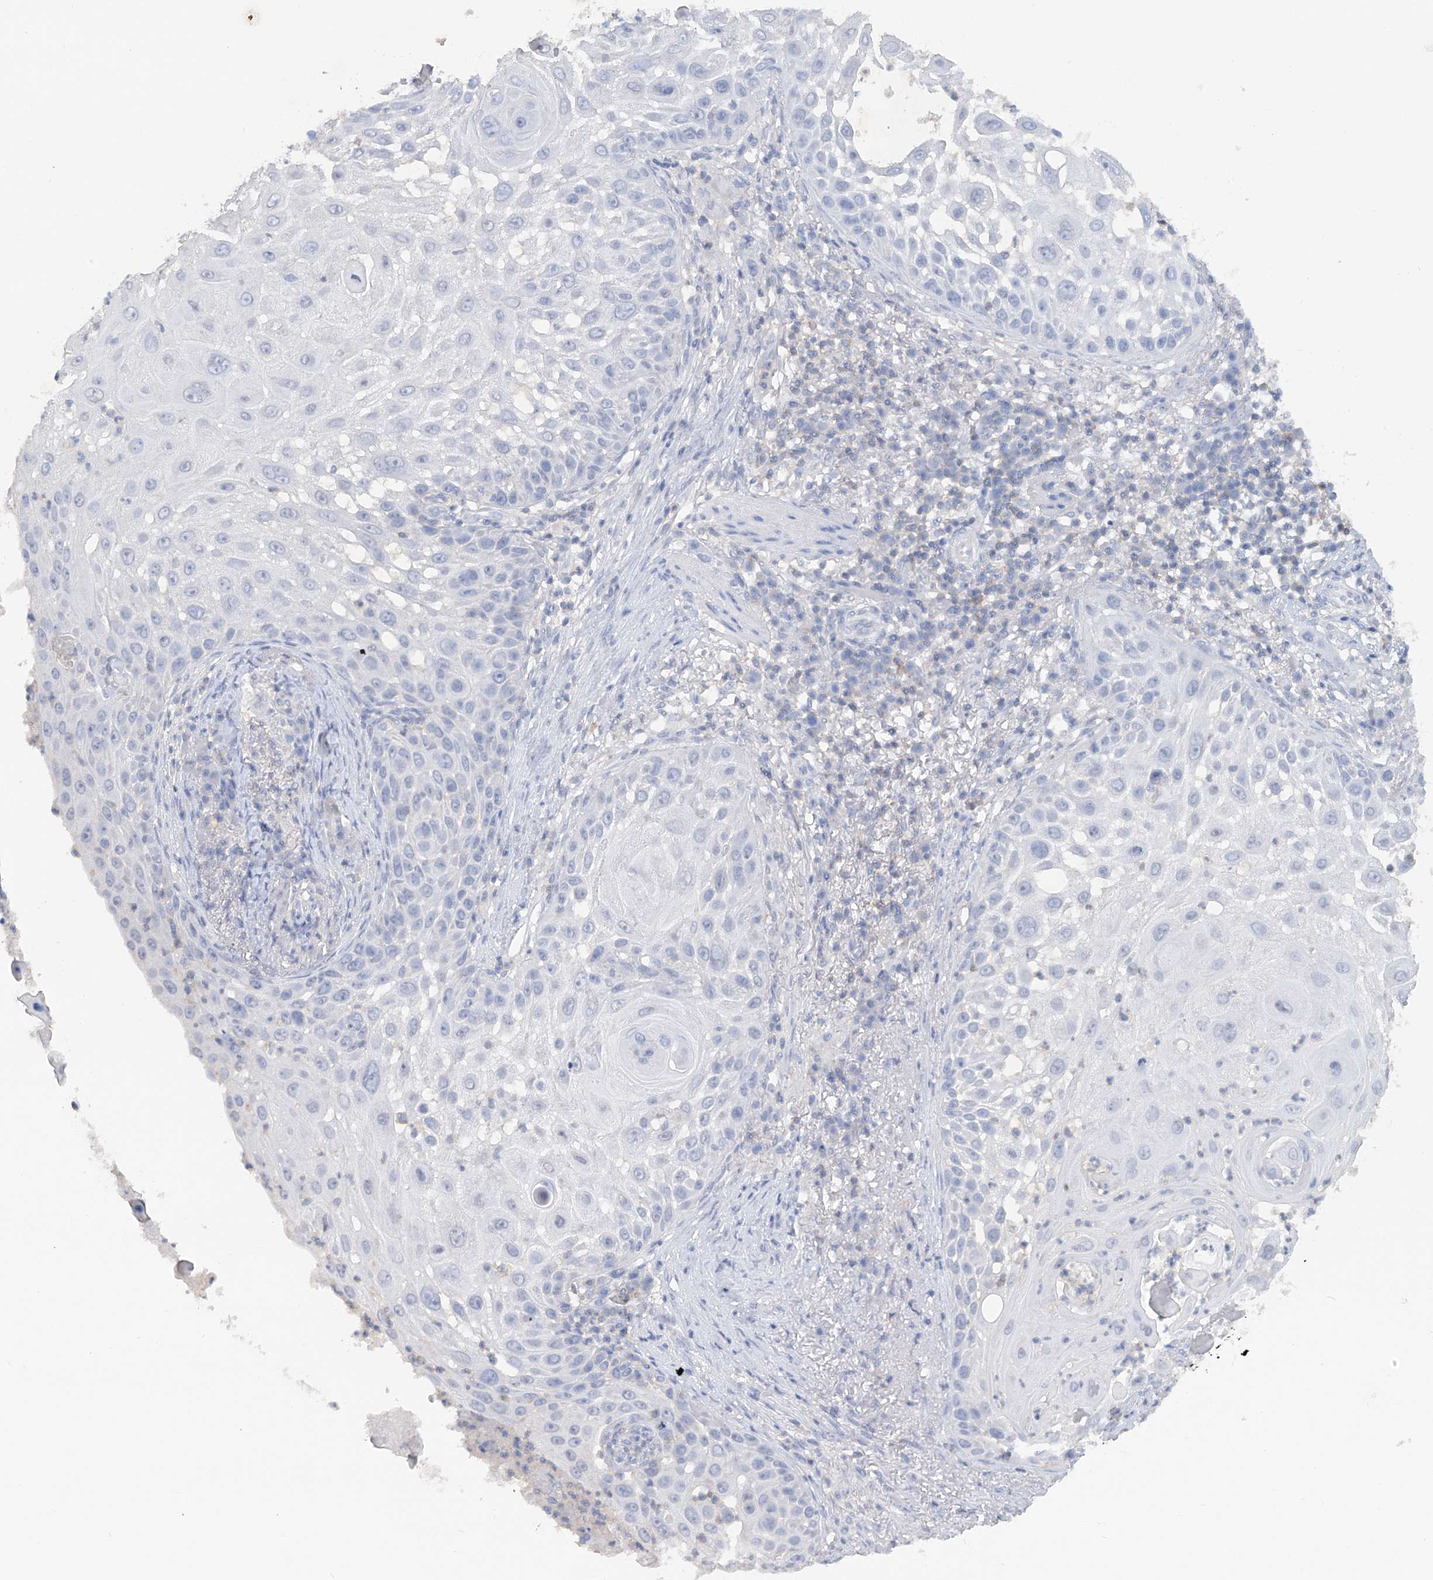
{"staining": {"intensity": "negative", "quantity": "none", "location": "none"}, "tissue": "skin cancer", "cell_type": "Tumor cells", "image_type": "cancer", "snomed": [{"axis": "morphology", "description": "Squamous cell carcinoma, NOS"}, {"axis": "topography", "description": "Skin"}], "caption": "IHC photomicrograph of neoplastic tissue: human skin cancer stained with DAB displays no significant protein staining in tumor cells. The staining is performed using DAB (3,3'-diaminobenzidine) brown chromogen with nuclei counter-stained in using hematoxylin.", "gene": "HAS3", "patient": {"sex": "female", "age": 44}}